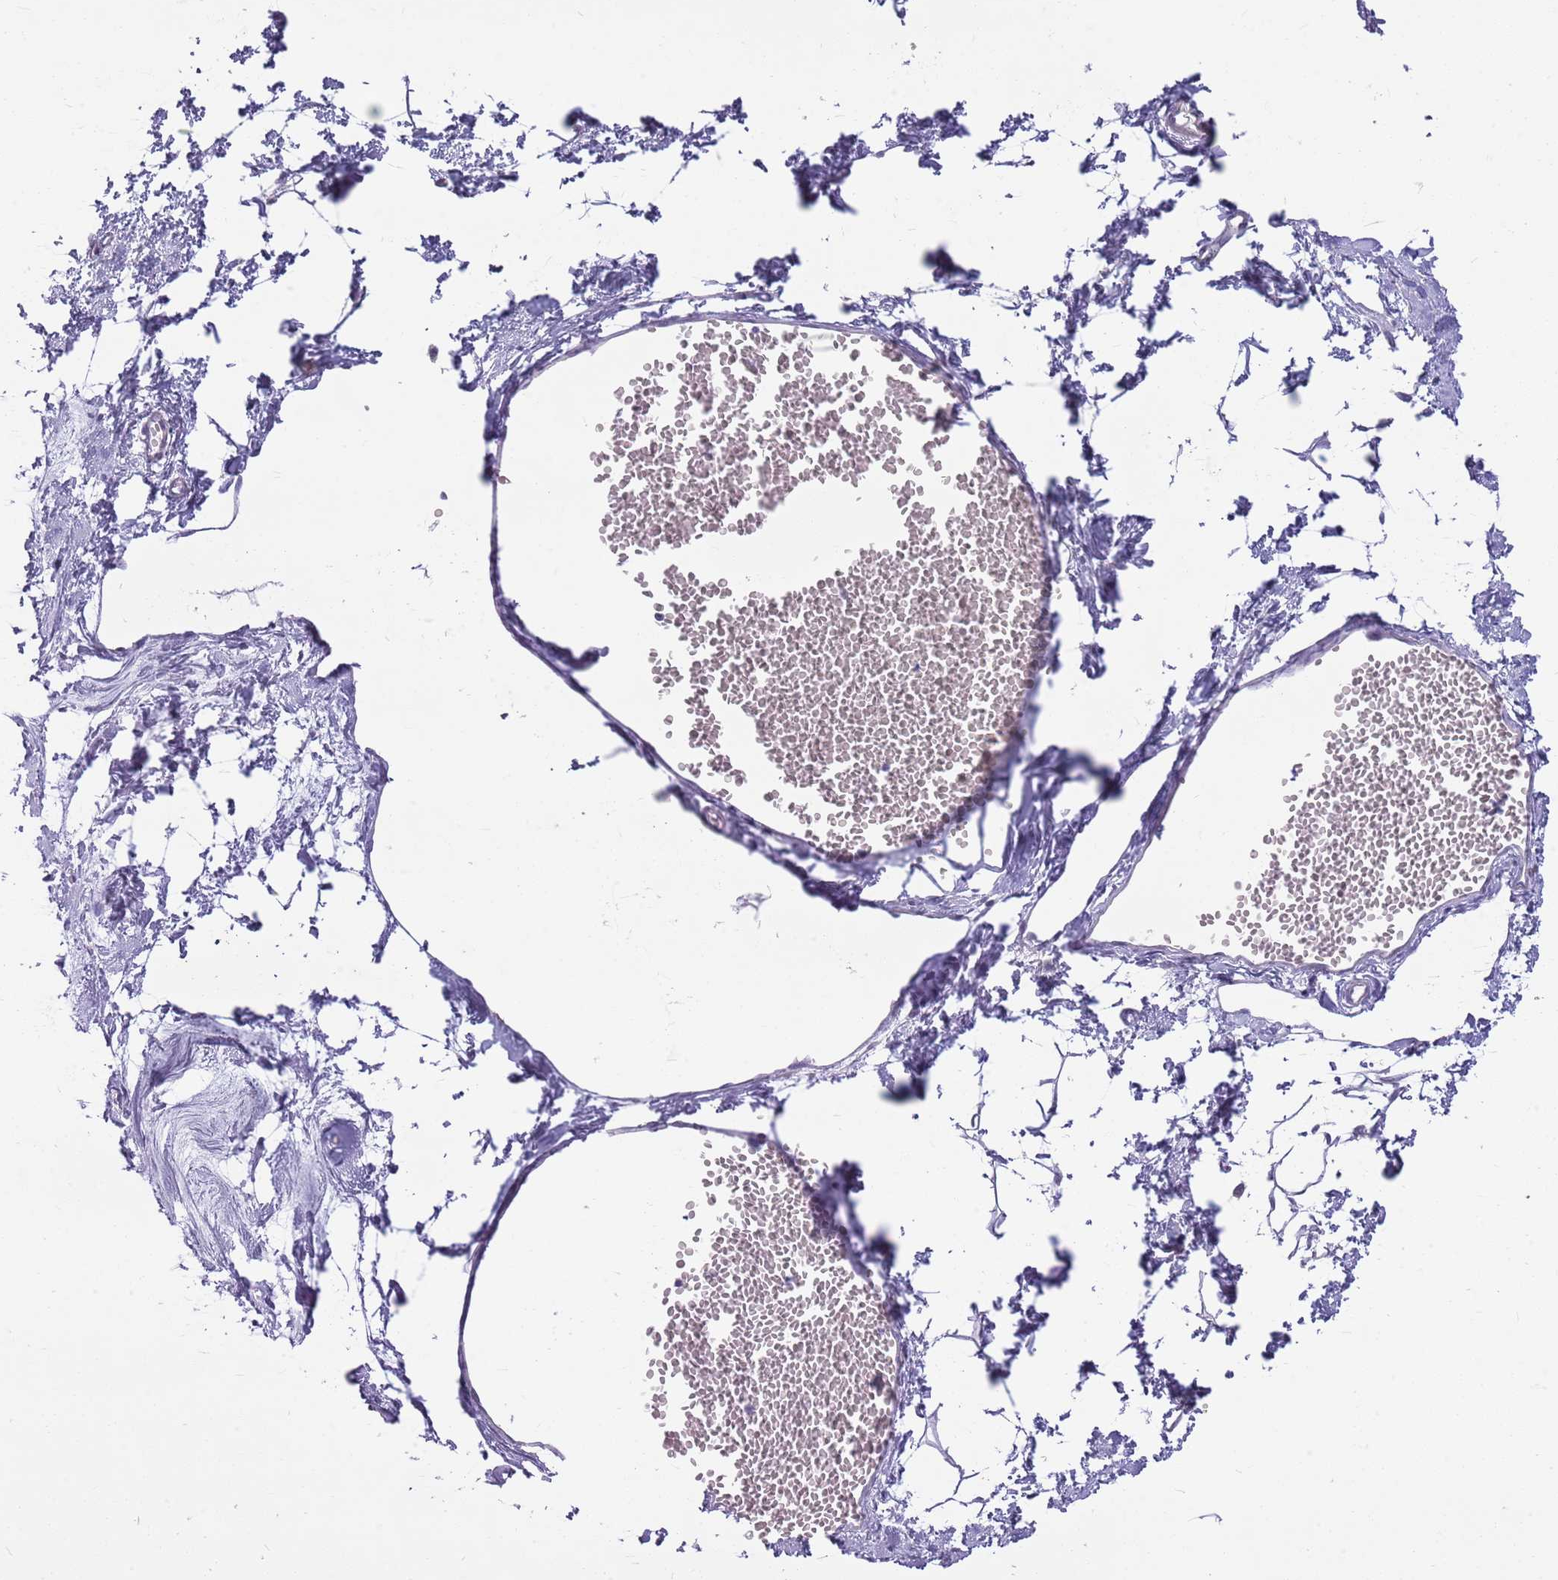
{"staining": {"intensity": "negative", "quantity": "none", "location": "none"}, "tissue": "breast", "cell_type": "Adipocytes", "image_type": "normal", "snomed": [{"axis": "morphology", "description": "Normal tissue, NOS"}, {"axis": "topography", "description": "Breast"}], "caption": "The image shows no staining of adipocytes in benign breast.", "gene": "PARP8", "patient": {"sex": "female", "age": 27}}